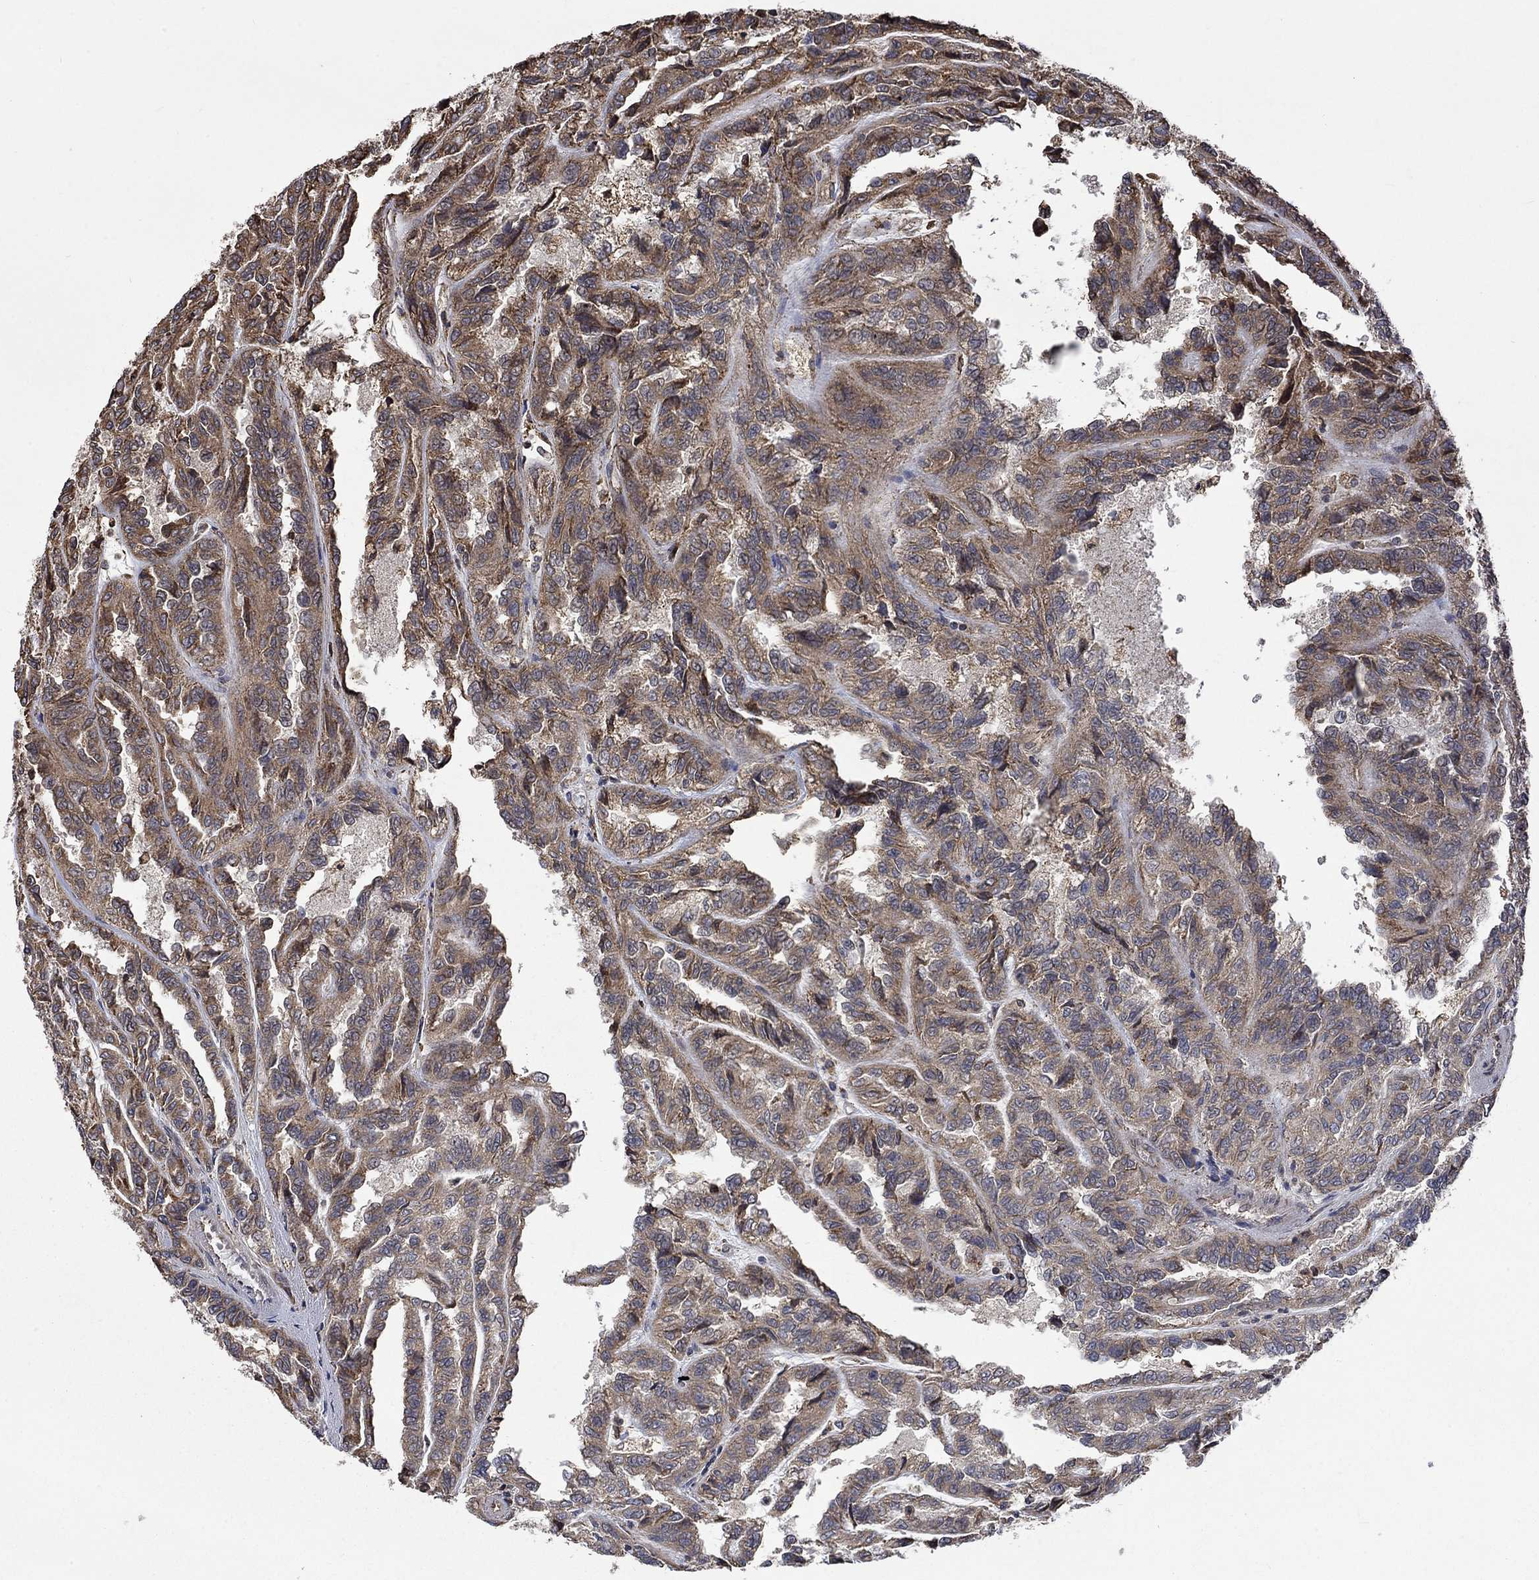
{"staining": {"intensity": "moderate", "quantity": ">75%", "location": "cytoplasmic/membranous"}, "tissue": "renal cancer", "cell_type": "Tumor cells", "image_type": "cancer", "snomed": [{"axis": "morphology", "description": "Adenocarcinoma, NOS"}, {"axis": "topography", "description": "Kidney"}], "caption": "An IHC photomicrograph of tumor tissue is shown. Protein staining in brown labels moderate cytoplasmic/membranous positivity in adenocarcinoma (renal) within tumor cells.", "gene": "ESRRA", "patient": {"sex": "male", "age": 79}}